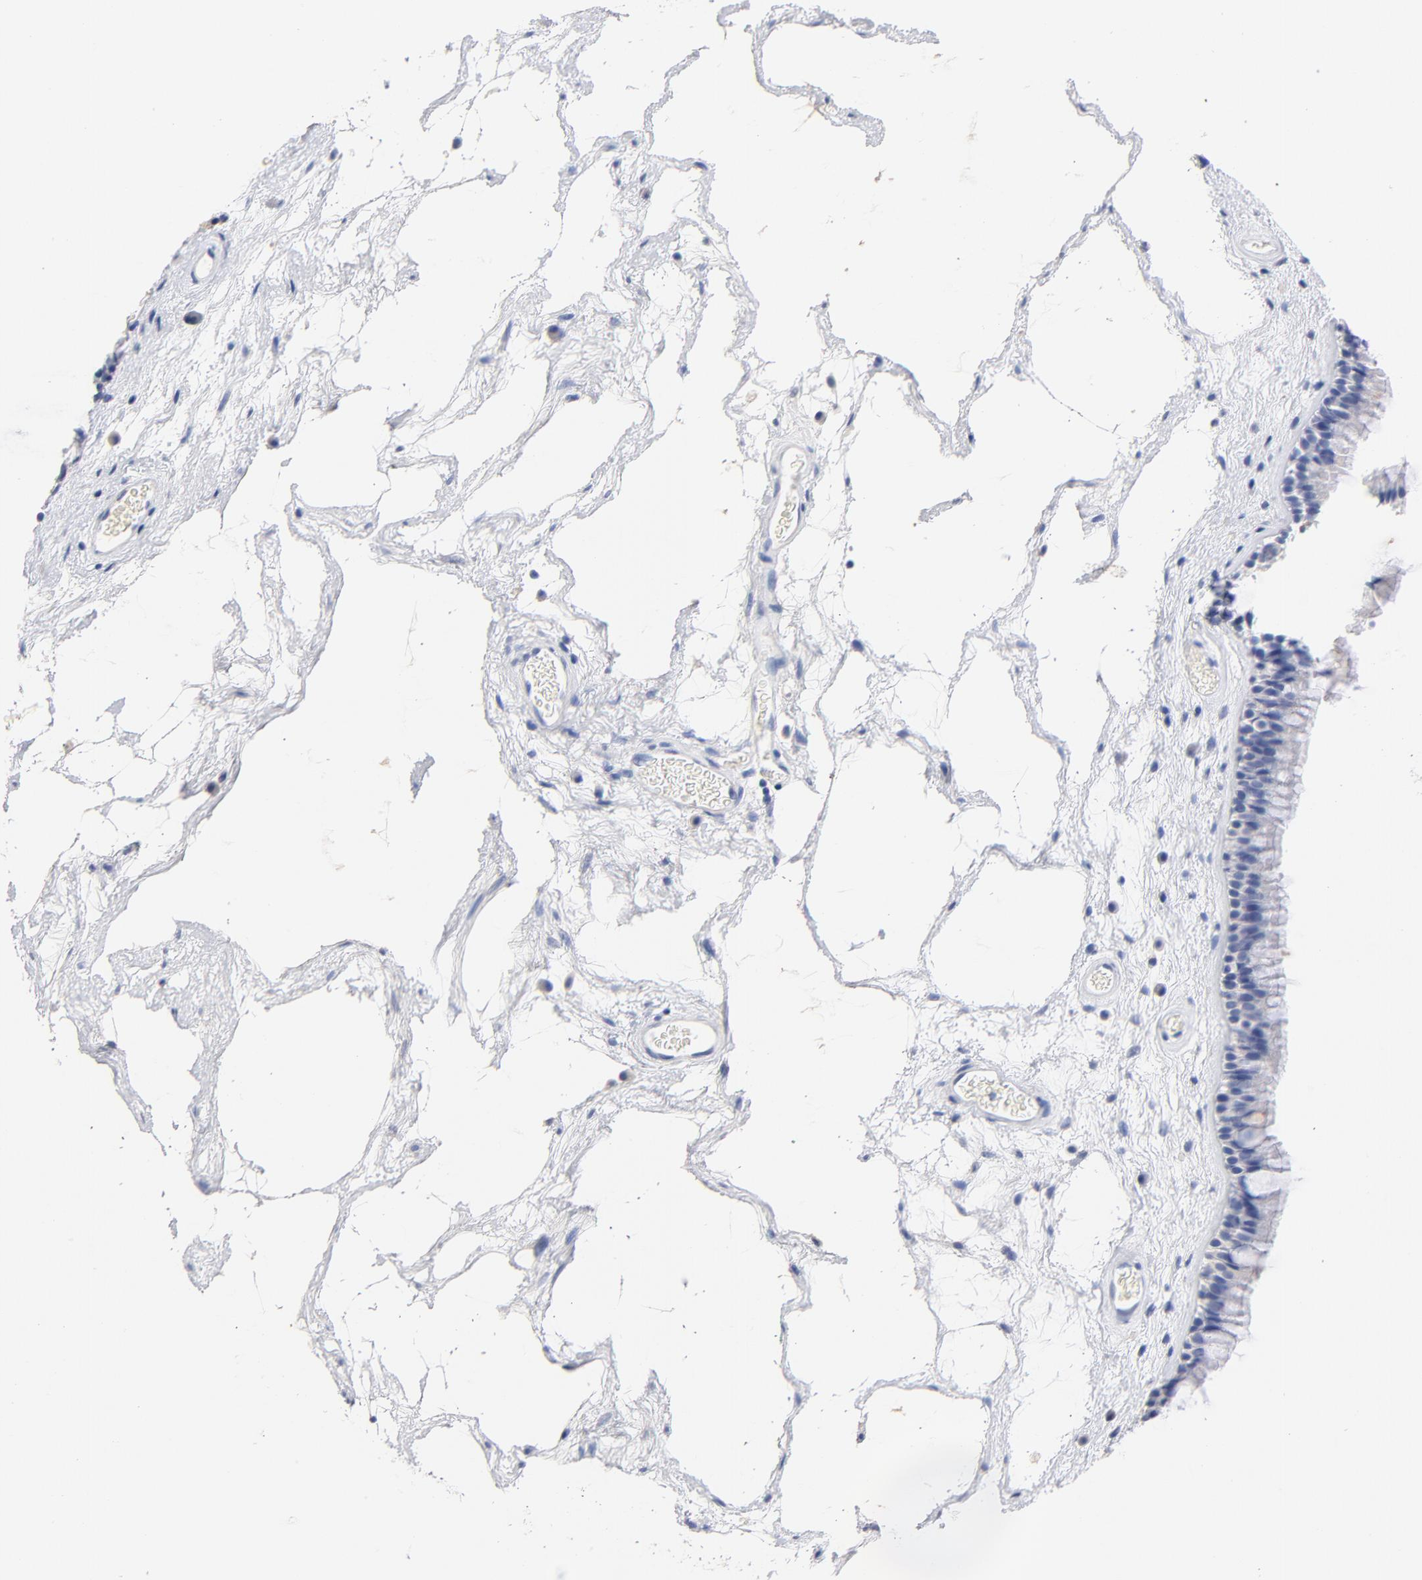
{"staining": {"intensity": "negative", "quantity": "none", "location": "none"}, "tissue": "nasopharynx", "cell_type": "Respiratory epithelial cells", "image_type": "normal", "snomed": [{"axis": "morphology", "description": "Normal tissue, NOS"}, {"axis": "morphology", "description": "Inflammation, NOS"}, {"axis": "topography", "description": "Nasopharynx"}], "caption": "Respiratory epithelial cells show no significant protein positivity in unremarkable nasopharynx. Nuclei are stained in blue.", "gene": "CPS1", "patient": {"sex": "male", "age": 48}}